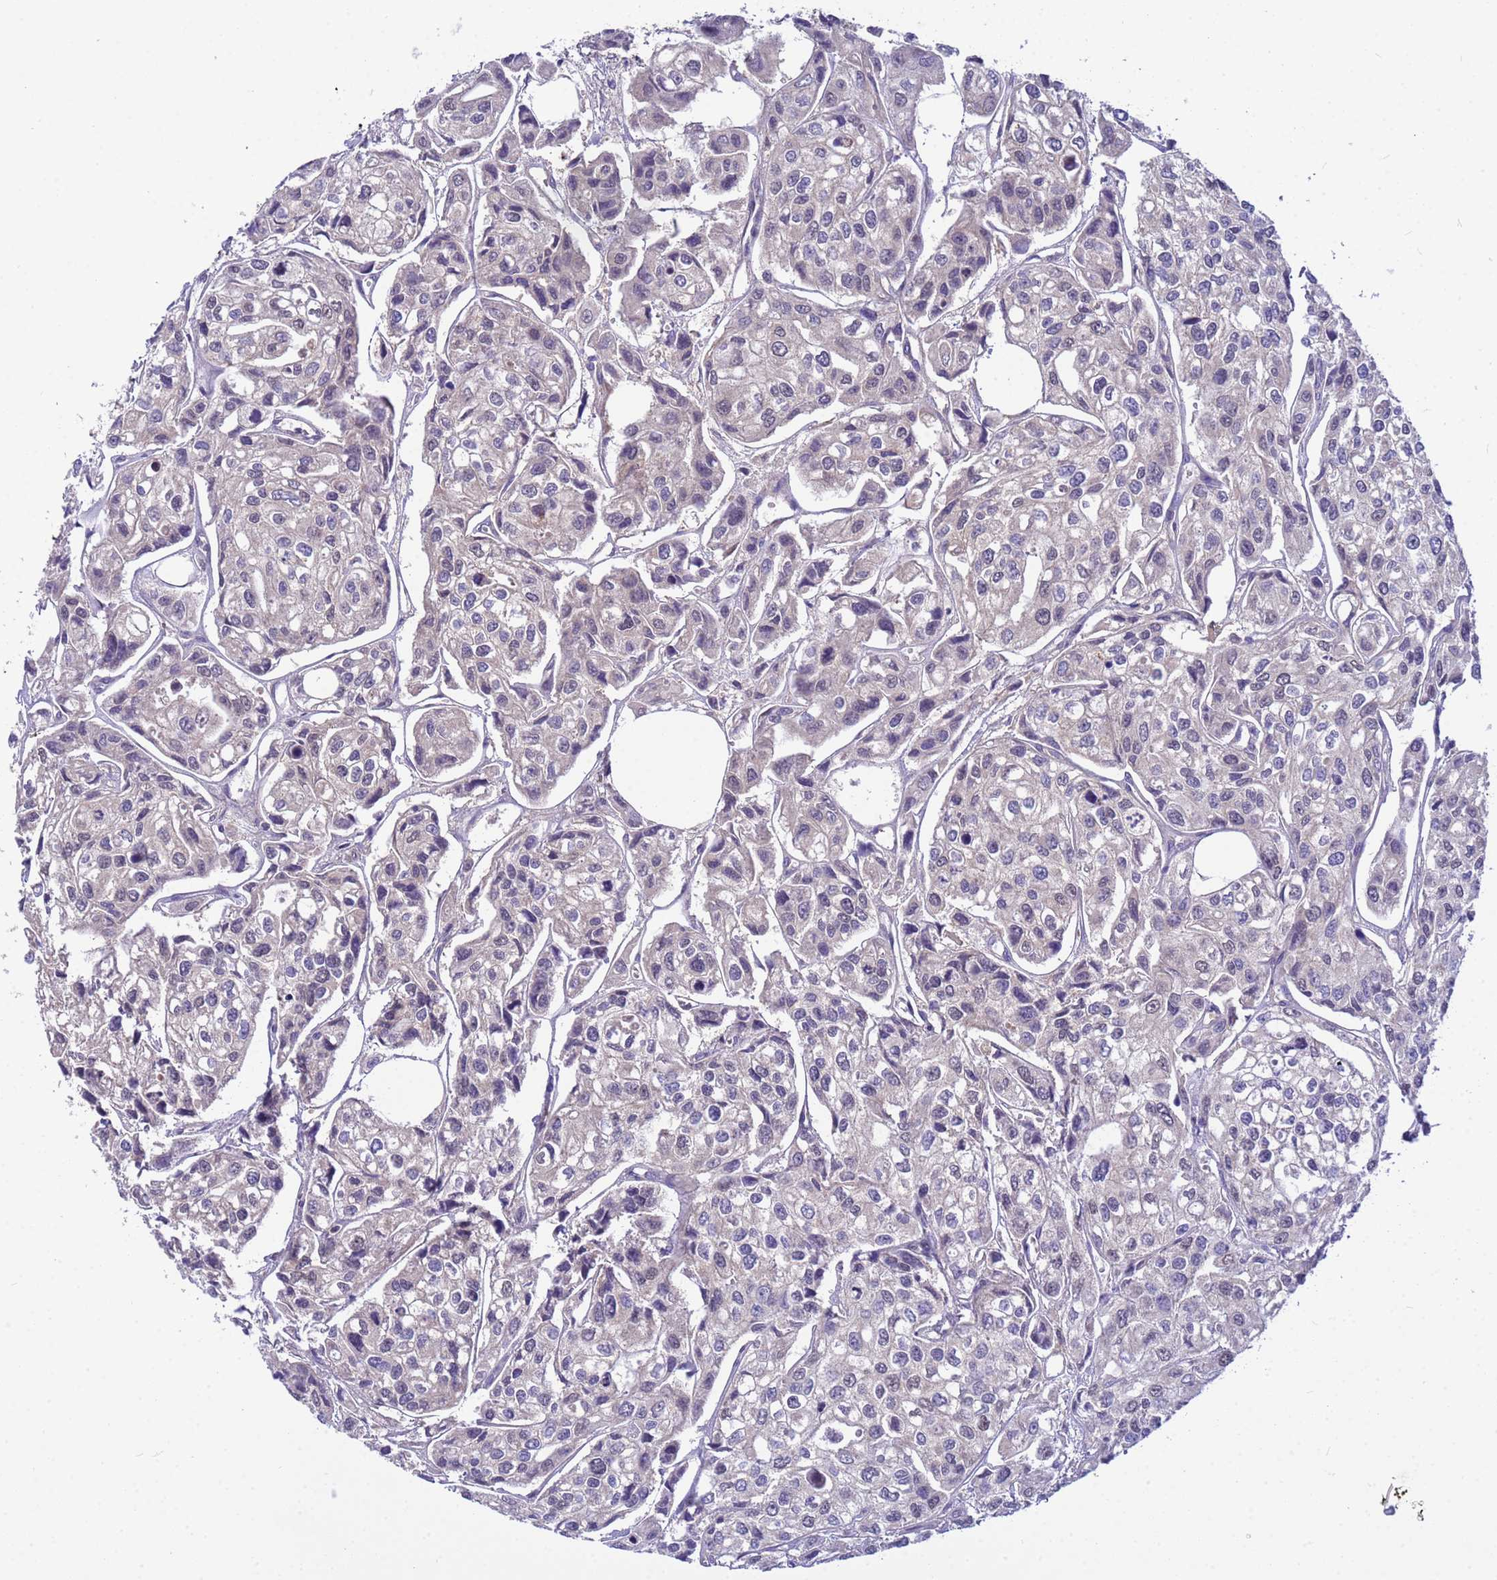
{"staining": {"intensity": "negative", "quantity": "none", "location": "none"}, "tissue": "urothelial cancer", "cell_type": "Tumor cells", "image_type": "cancer", "snomed": [{"axis": "morphology", "description": "Urothelial carcinoma, High grade"}, {"axis": "topography", "description": "Urinary bladder"}], "caption": "Histopathology image shows no significant protein expression in tumor cells of urothelial carcinoma (high-grade).", "gene": "ORM1", "patient": {"sex": "male", "age": 67}}